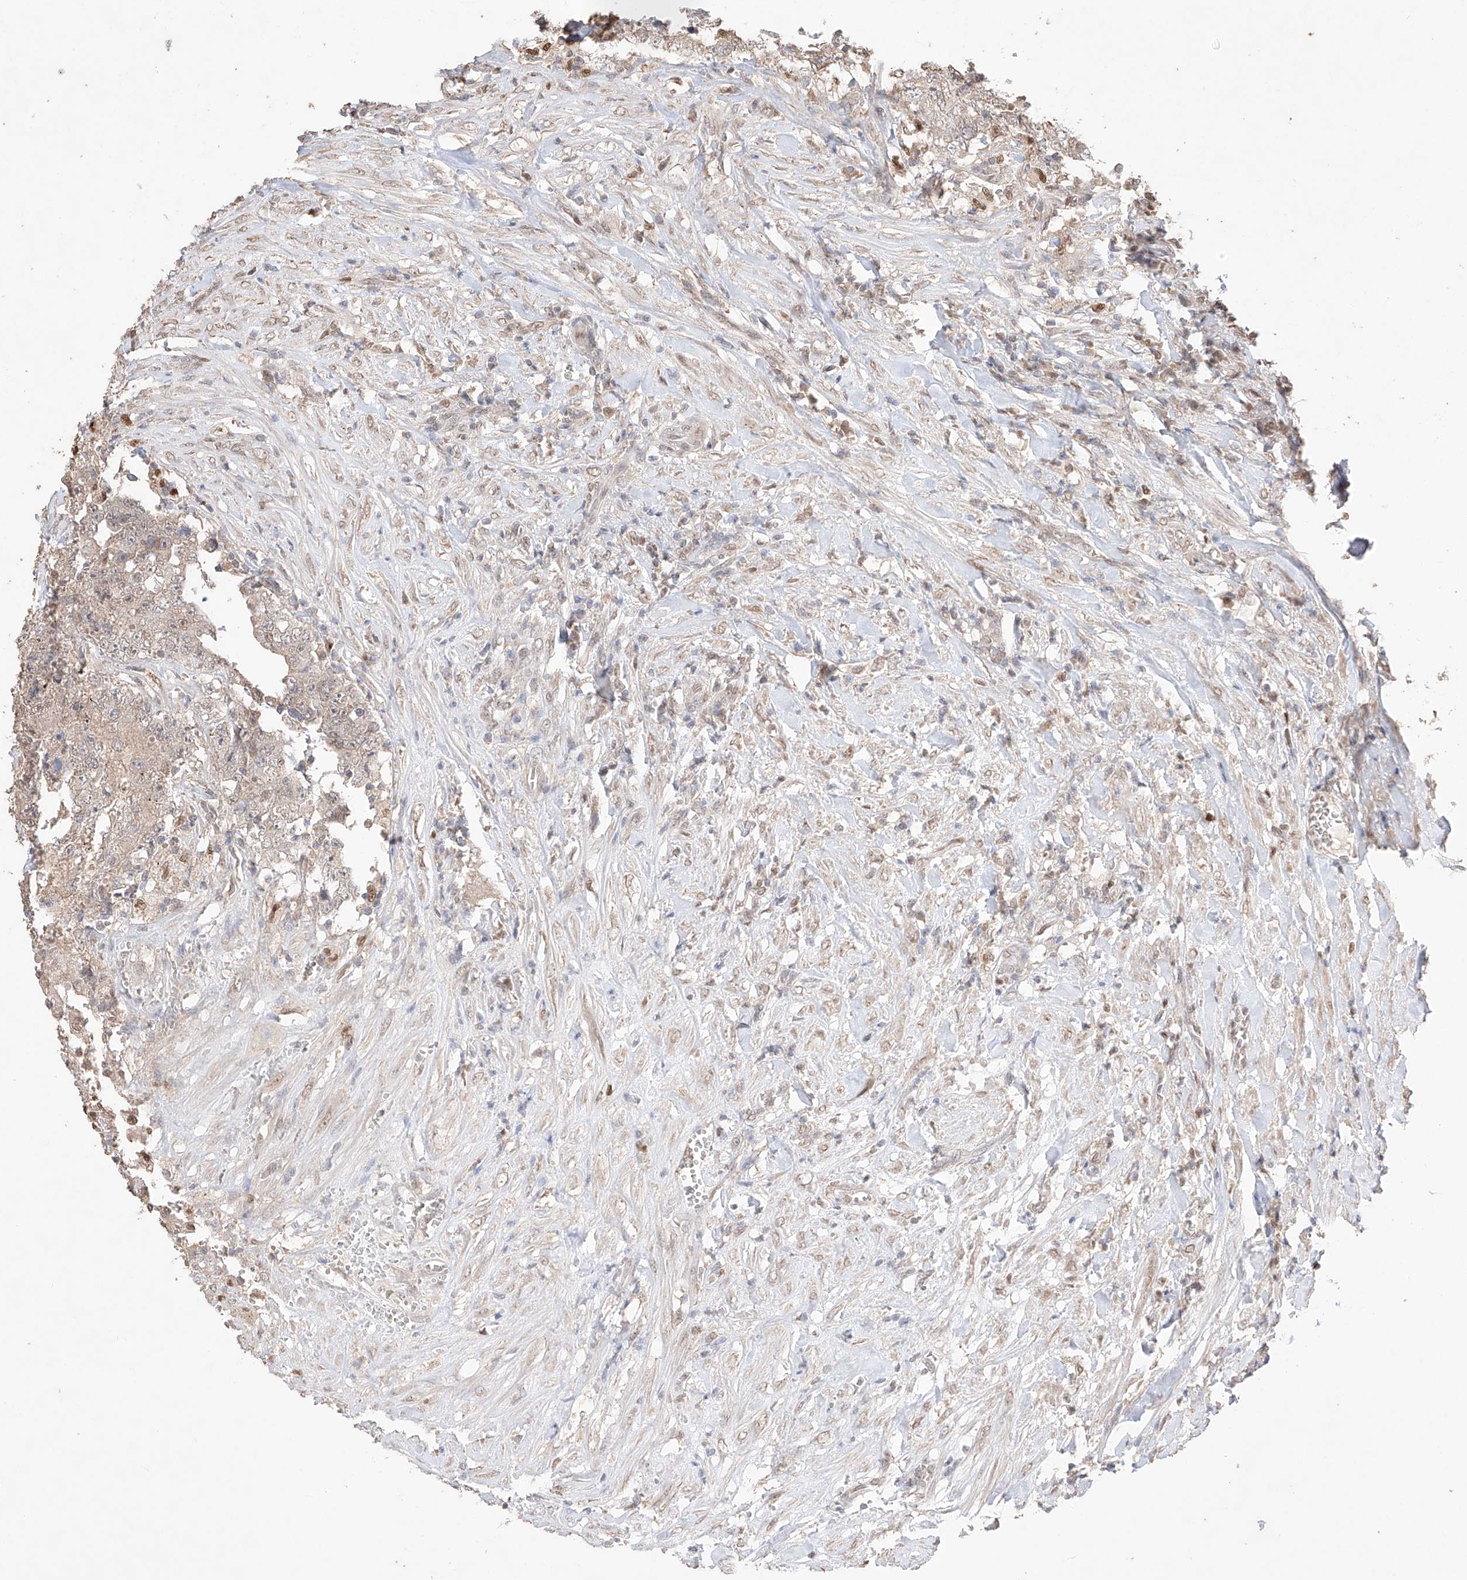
{"staining": {"intensity": "weak", "quantity": "<25%", "location": "cytoplasmic/membranous,nuclear"}, "tissue": "testis cancer", "cell_type": "Tumor cells", "image_type": "cancer", "snomed": [{"axis": "morphology", "description": "Carcinoma, Embryonal, NOS"}, {"axis": "topography", "description": "Testis"}], "caption": "An immunohistochemistry (IHC) micrograph of testis embryonal carcinoma is shown. There is no staining in tumor cells of testis embryonal carcinoma.", "gene": "APIP", "patient": {"sex": "male", "age": 26}}